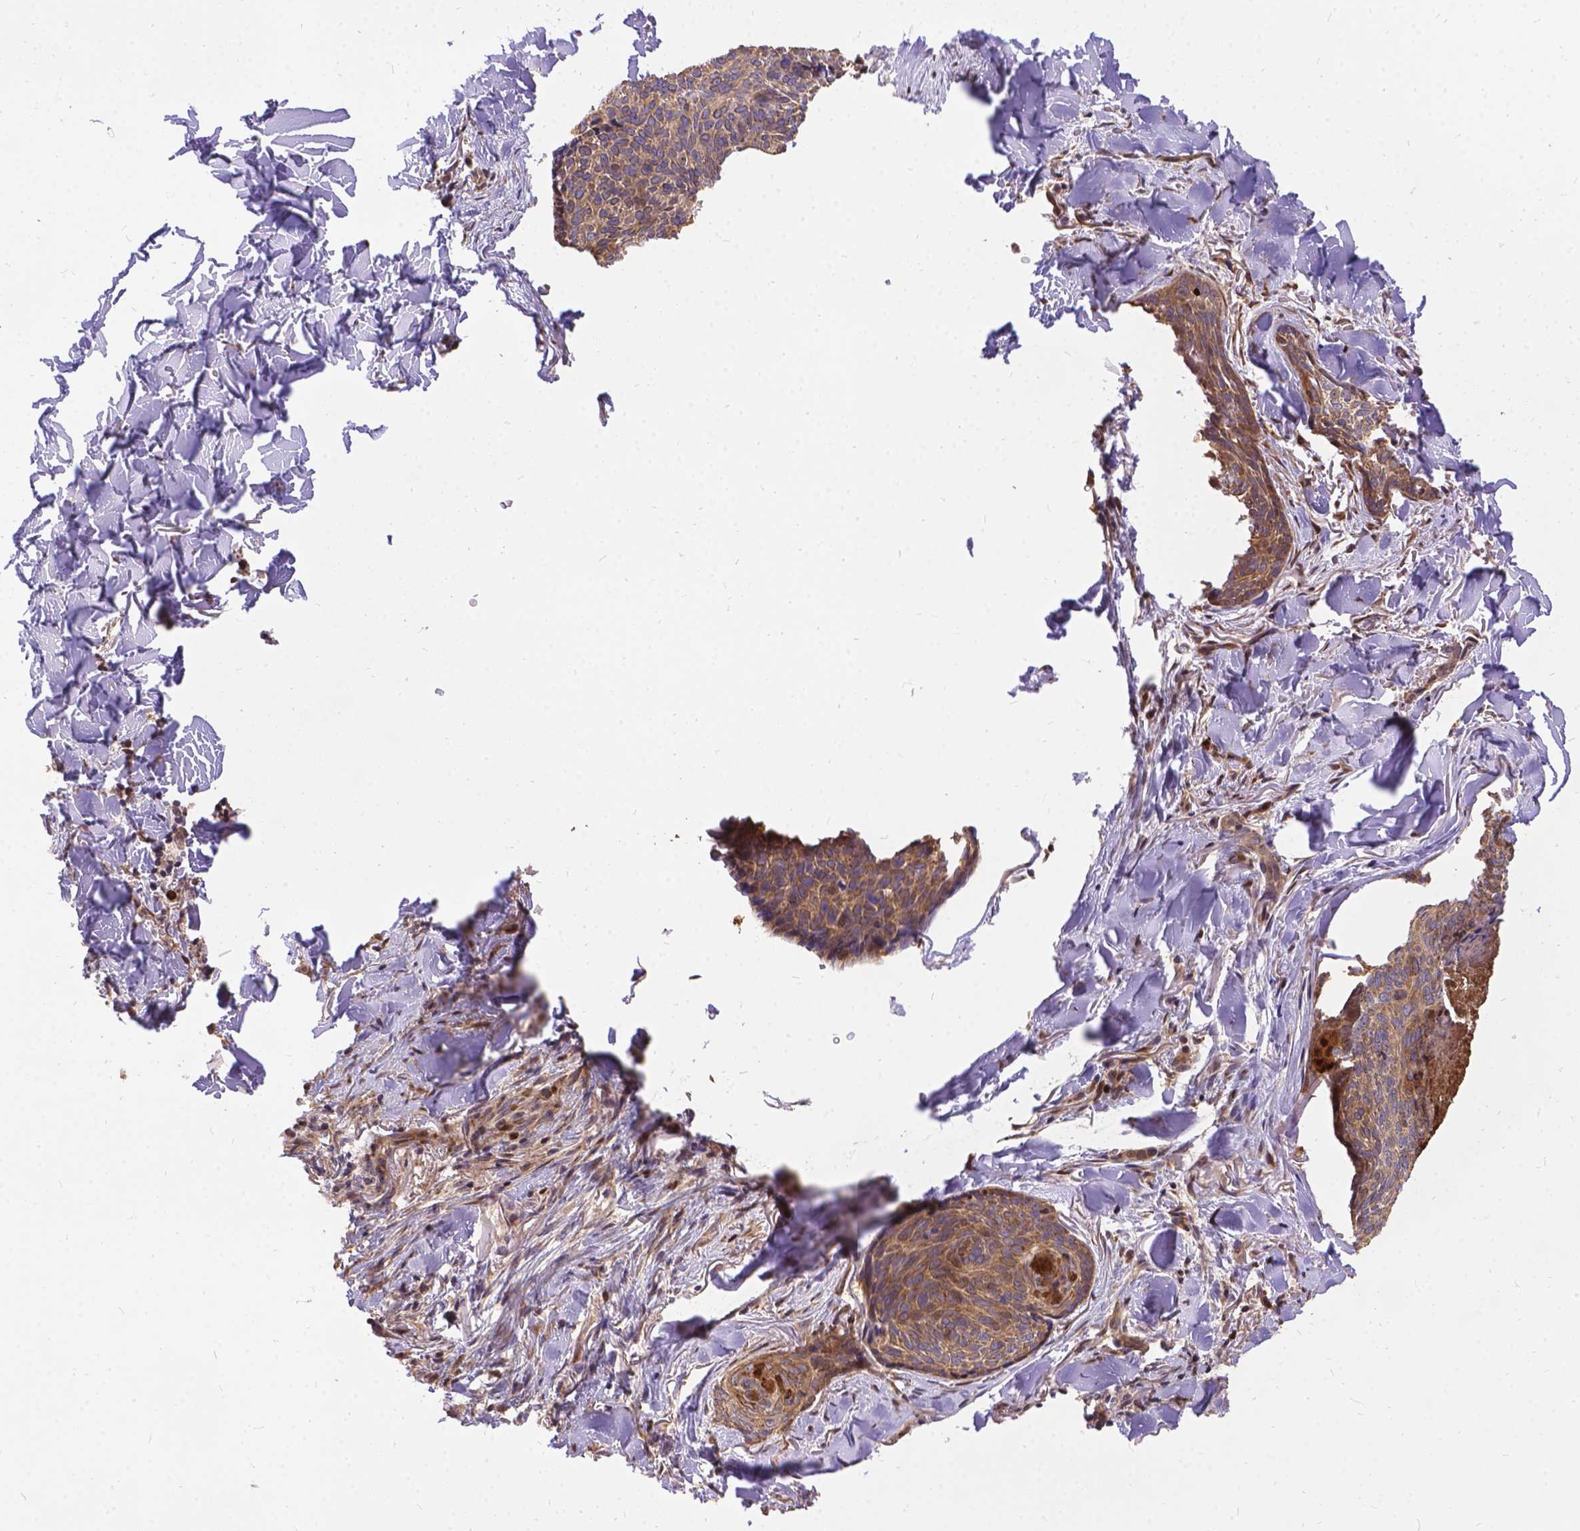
{"staining": {"intensity": "weak", "quantity": ">75%", "location": "cytoplasmic/membranous"}, "tissue": "skin cancer", "cell_type": "Tumor cells", "image_type": "cancer", "snomed": [{"axis": "morphology", "description": "Basal cell carcinoma"}, {"axis": "topography", "description": "Skin"}], "caption": "IHC image of neoplastic tissue: human skin cancer (basal cell carcinoma) stained using immunohistochemistry displays low levels of weak protein expression localized specifically in the cytoplasmic/membranous of tumor cells, appearing as a cytoplasmic/membranous brown color.", "gene": "DENND6A", "patient": {"sex": "female", "age": 82}}